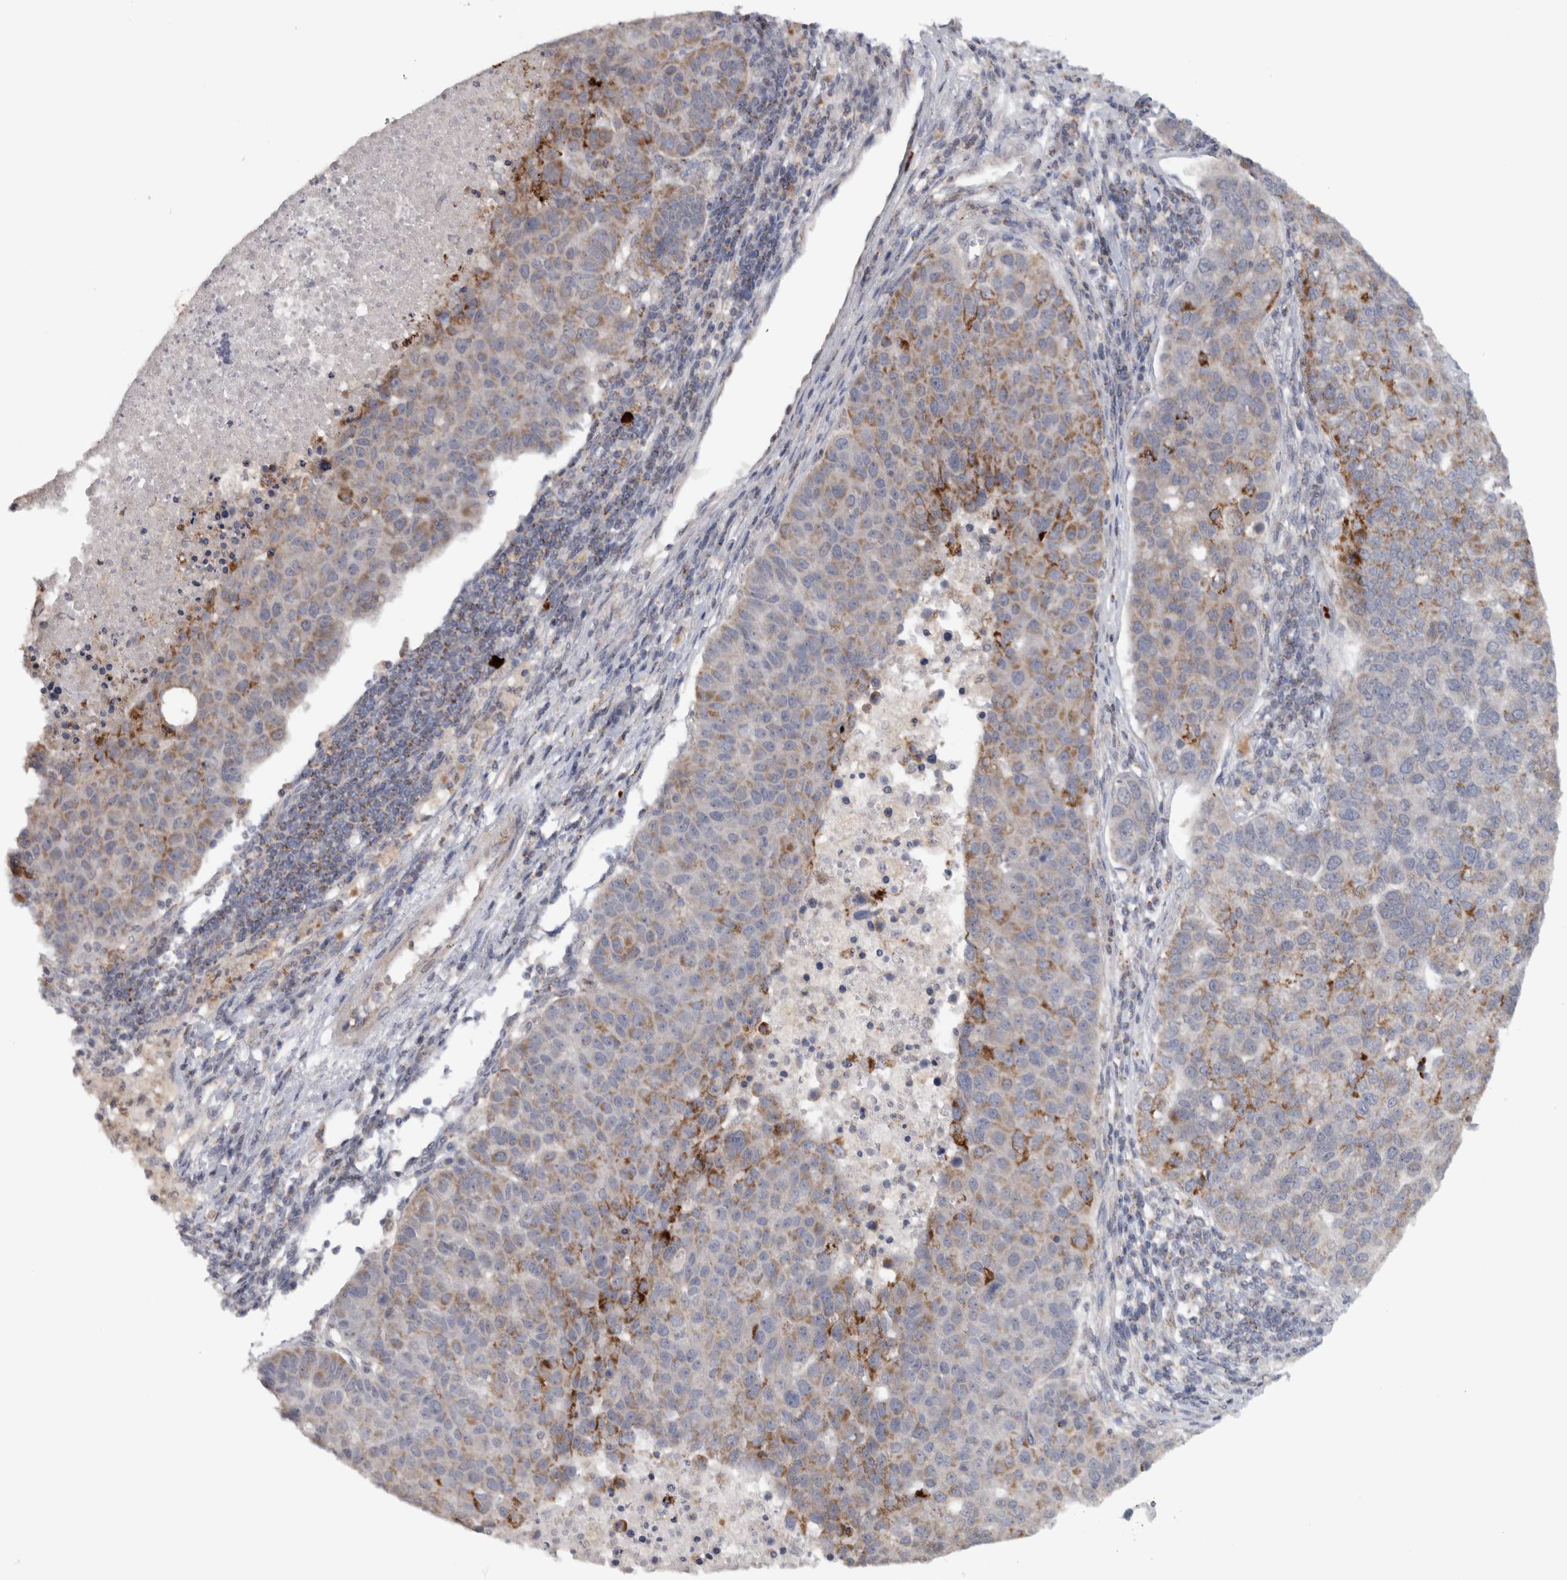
{"staining": {"intensity": "moderate", "quantity": "25%-75%", "location": "cytoplasmic/membranous"}, "tissue": "pancreatic cancer", "cell_type": "Tumor cells", "image_type": "cancer", "snomed": [{"axis": "morphology", "description": "Adenocarcinoma, NOS"}, {"axis": "topography", "description": "Pancreas"}], "caption": "Pancreatic adenocarcinoma was stained to show a protein in brown. There is medium levels of moderate cytoplasmic/membranous staining in approximately 25%-75% of tumor cells.", "gene": "RAB18", "patient": {"sex": "female", "age": 61}}